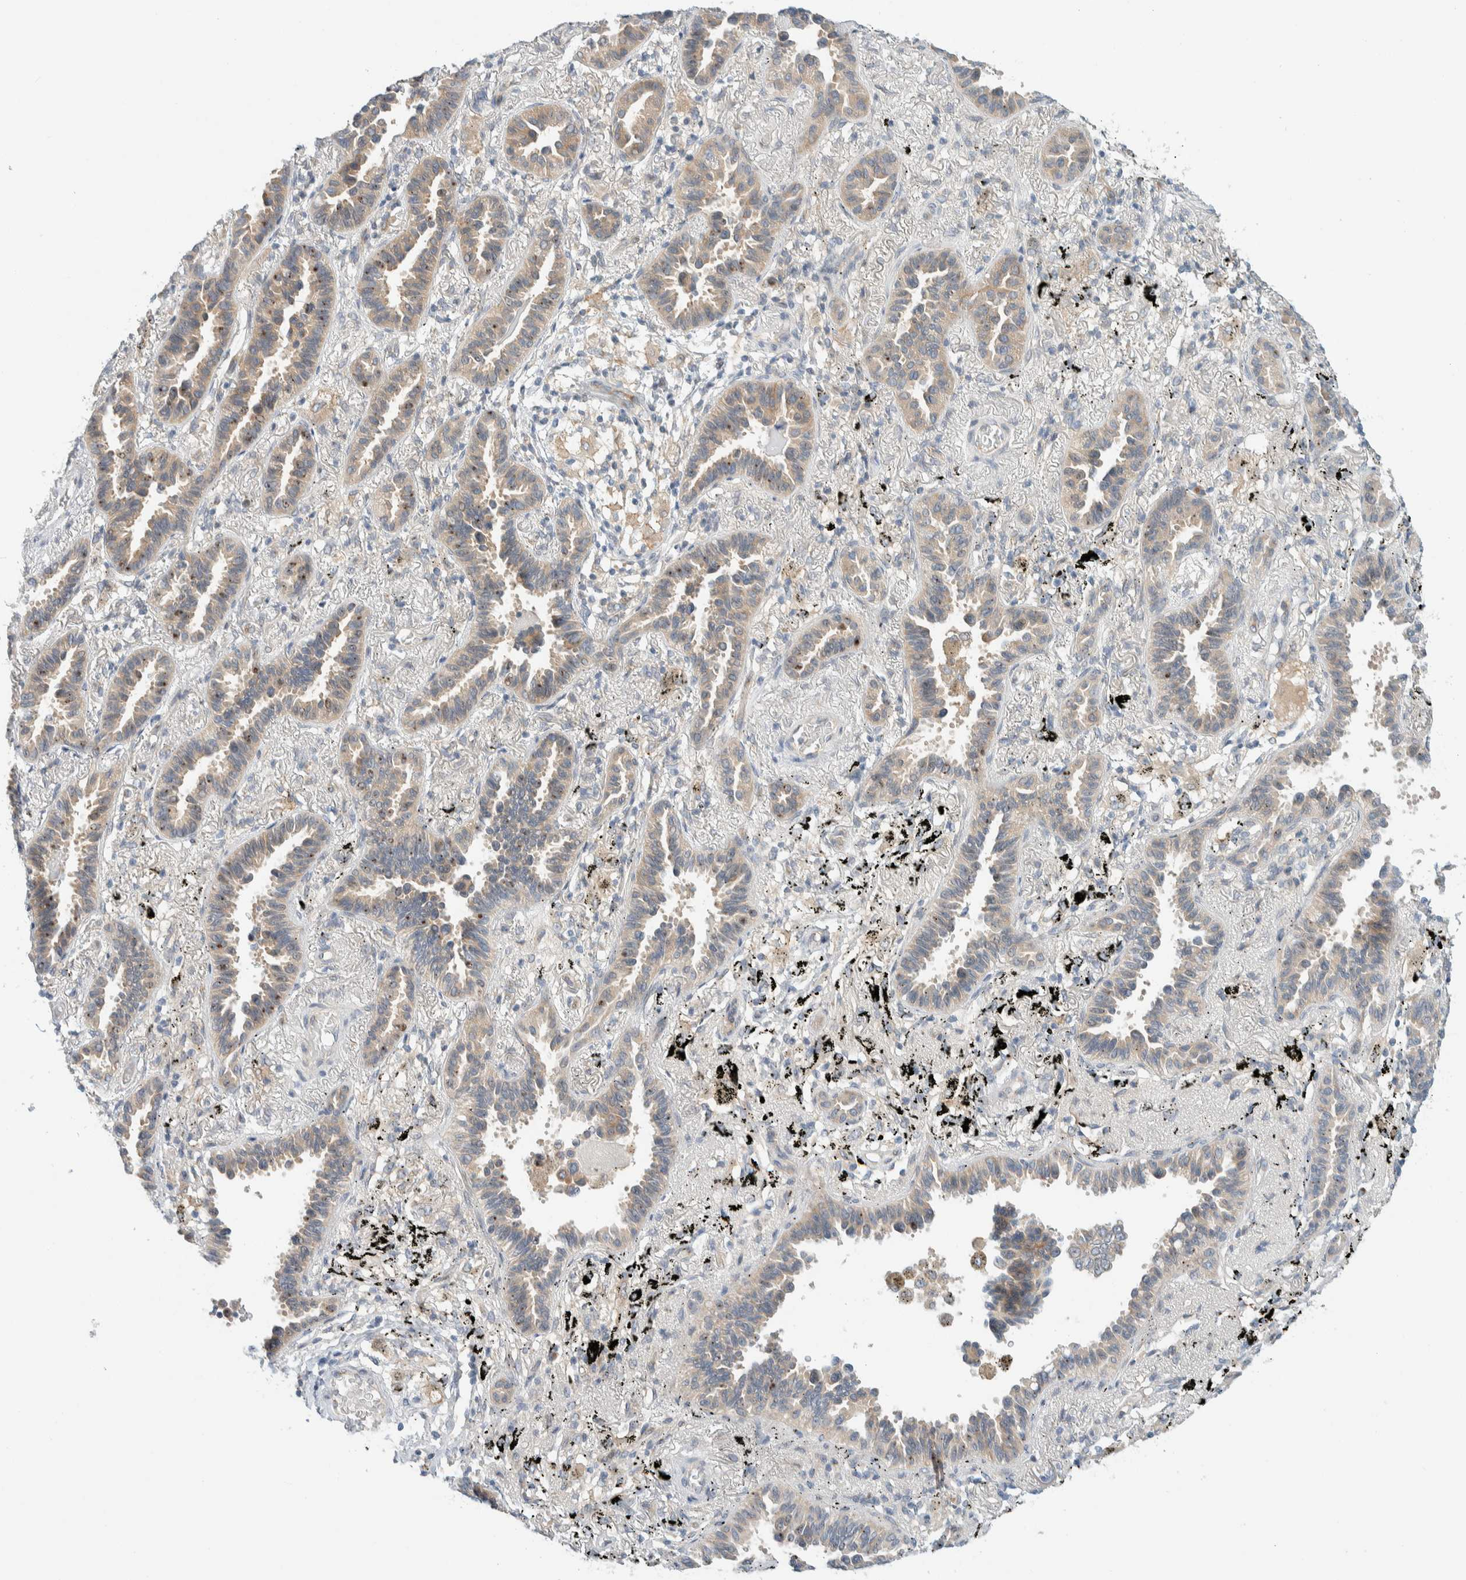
{"staining": {"intensity": "weak", "quantity": "25%-75%", "location": "cytoplasmic/membranous"}, "tissue": "lung cancer", "cell_type": "Tumor cells", "image_type": "cancer", "snomed": [{"axis": "morphology", "description": "Adenocarcinoma, NOS"}, {"axis": "topography", "description": "Lung"}], "caption": "High-magnification brightfield microscopy of lung cancer (adenocarcinoma) stained with DAB (brown) and counterstained with hematoxylin (blue). tumor cells exhibit weak cytoplasmic/membranous positivity is present in about25%-75% of cells.", "gene": "TMEM184B", "patient": {"sex": "male", "age": 59}}